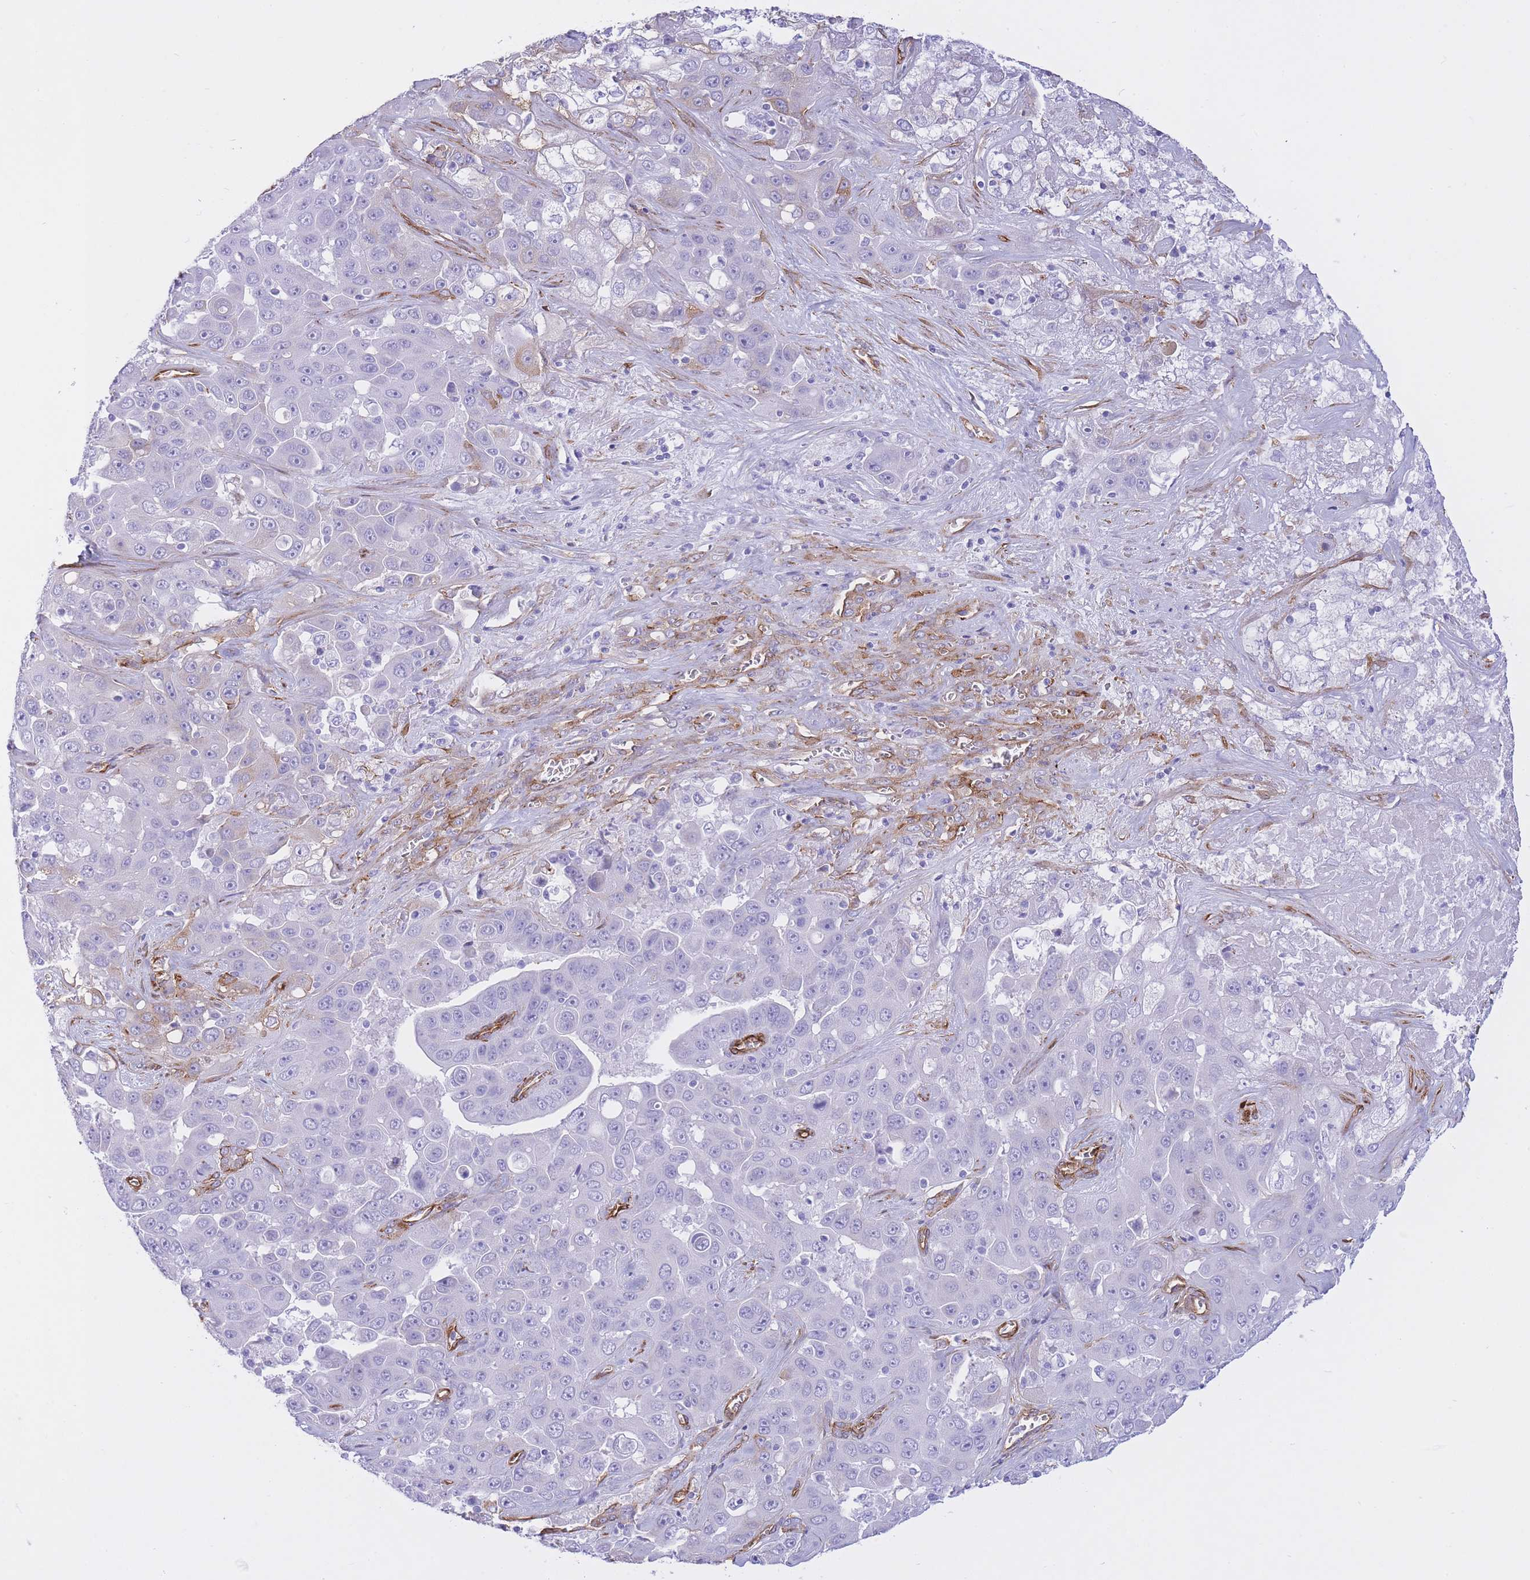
{"staining": {"intensity": "negative", "quantity": "none", "location": "none"}, "tissue": "liver cancer", "cell_type": "Tumor cells", "image_type": "cancer", "snomed": [{"axis": "morphology", "description": "Cholangiocarcinoma"}, {"axis": "topography", "description": "Liver"}], "caption": "Tumor cells are negative for protein expression in human cholangiocarcinoma (liver). (Brightfield microscopy of DAB immunohistochemistry at high magnification).", "gene": "CAVIN1", "patient": {"sex": "female", "age": 52}}